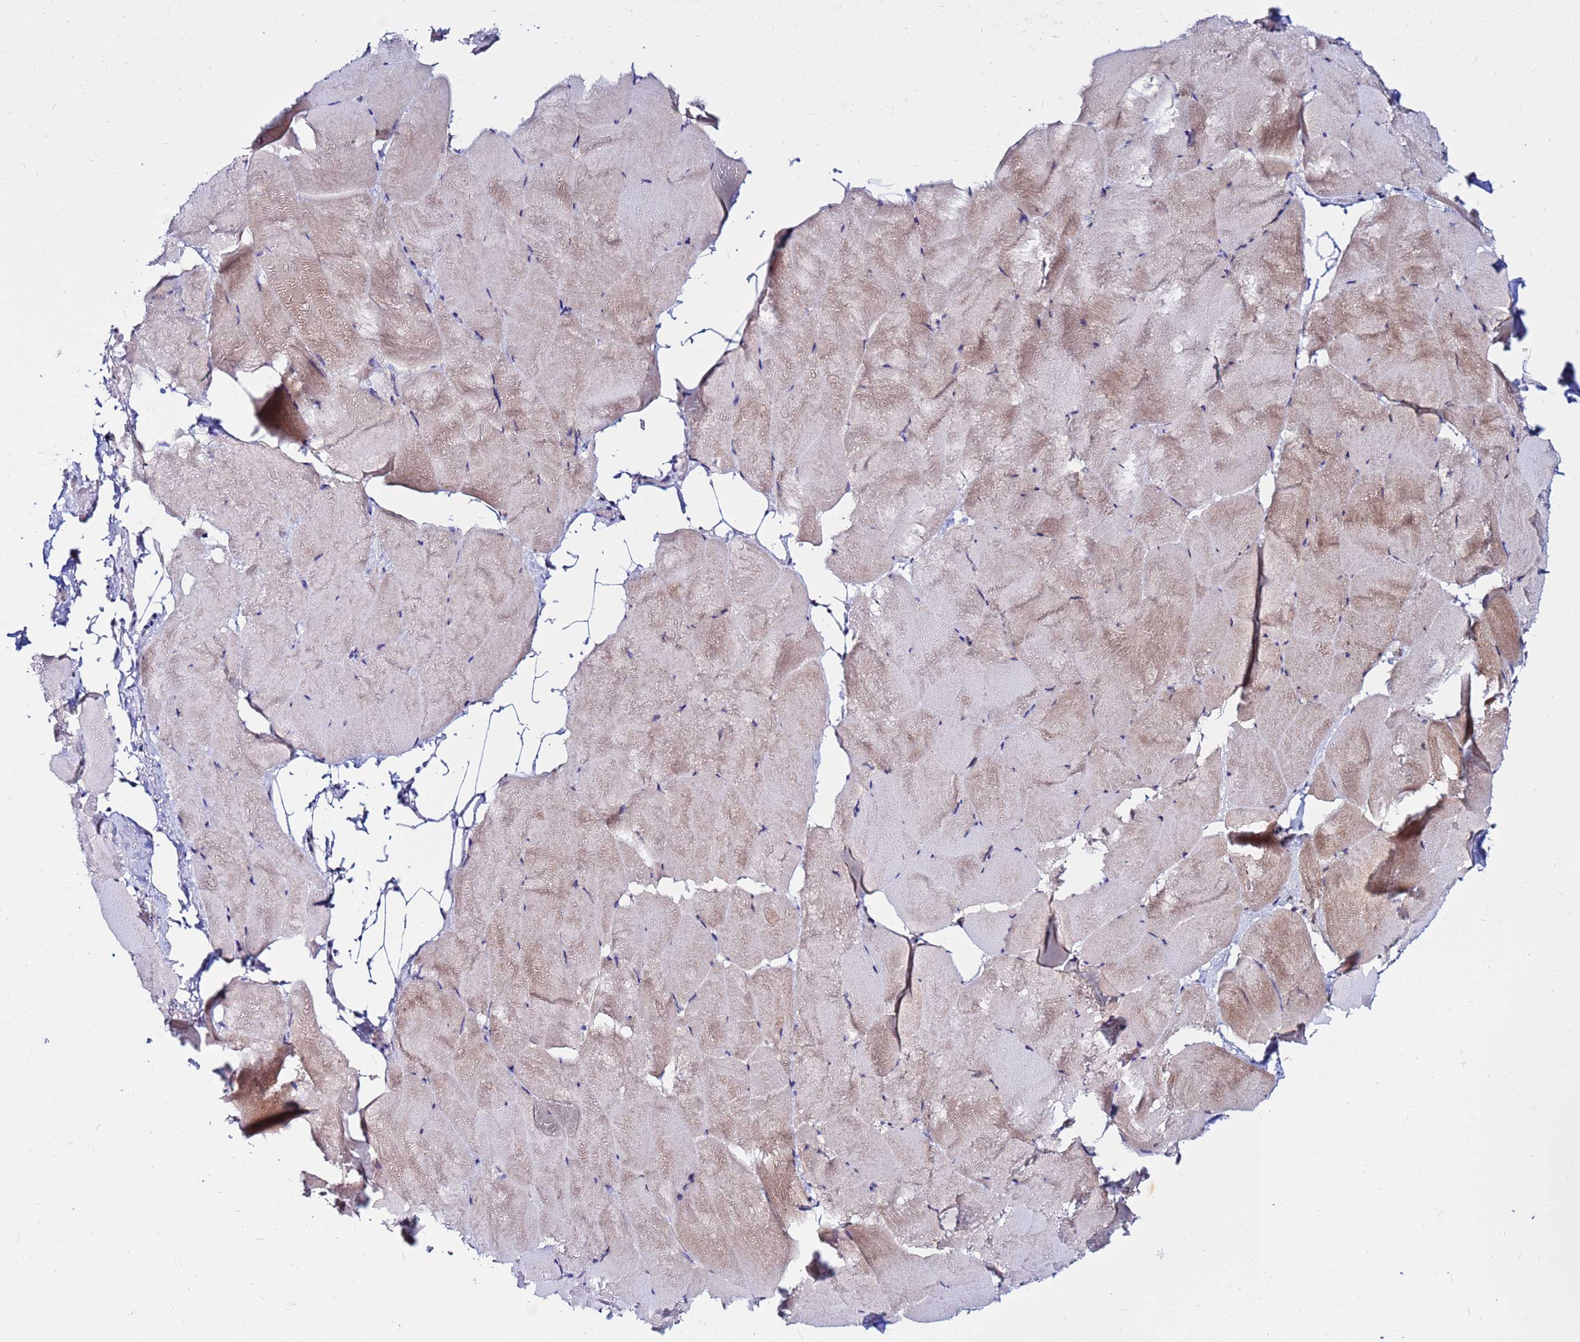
{"staining": {"intensity": "weak", "quantity": "25%-75%", "location": "cytoplasmic/membranous"}, "tissue": "skeletal muscle", "cell_type": "Myocytes", "image_type": "normal", "snomed": [{"axis": "morphology", "description": "Normal tissue, NOS"}, {"axis": "topography", "description": "Skeletal muscle"}], "caption": "Immunohistochemical staining of unremarkable skeletal muscle reveals low levels of weak cytoplasmic/membranous positivity in approximately 25%-75% of myocytes.", "gene": "PPP1R14C", "patient": {"sex": "female", "age": 64}}